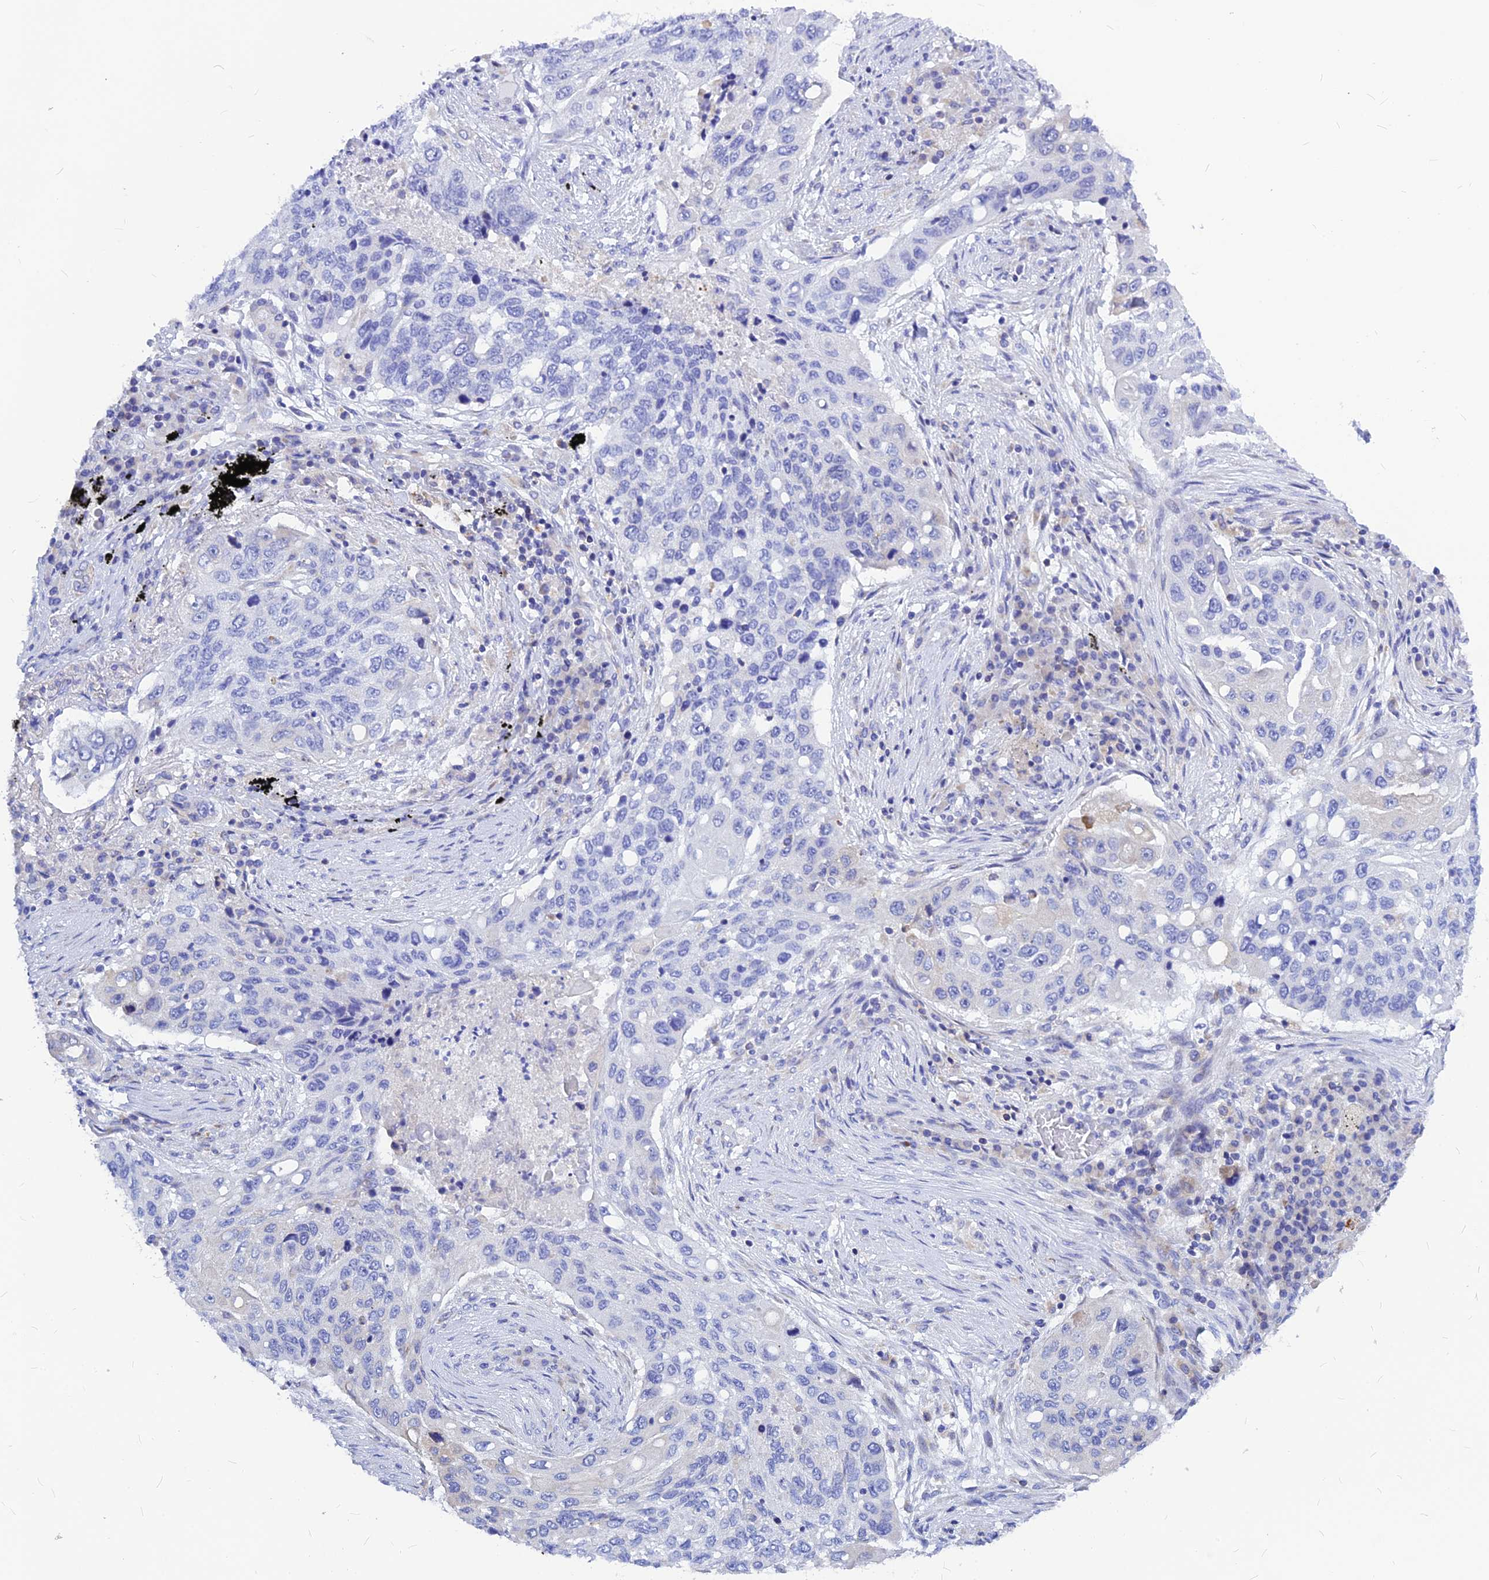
{"staining": {"intensity": "negative", "quantity": "none", "location": "none"}, "tissue": "lung cancer", "cell_type": "Tumor cells", "image_type": "cancer", "snomed": [{"axis": "morphology", "description": "Squamous cell carcinoma, NOS"}, {"axis": "topography", "description": "Lung"}], "caption": "Lung squamous cell carcinoma was stained to show a protein in brown. There is no significant staining in tumor cells.", "gene": "CNOT6", "patient": {"sex": "female", "age": 63}}